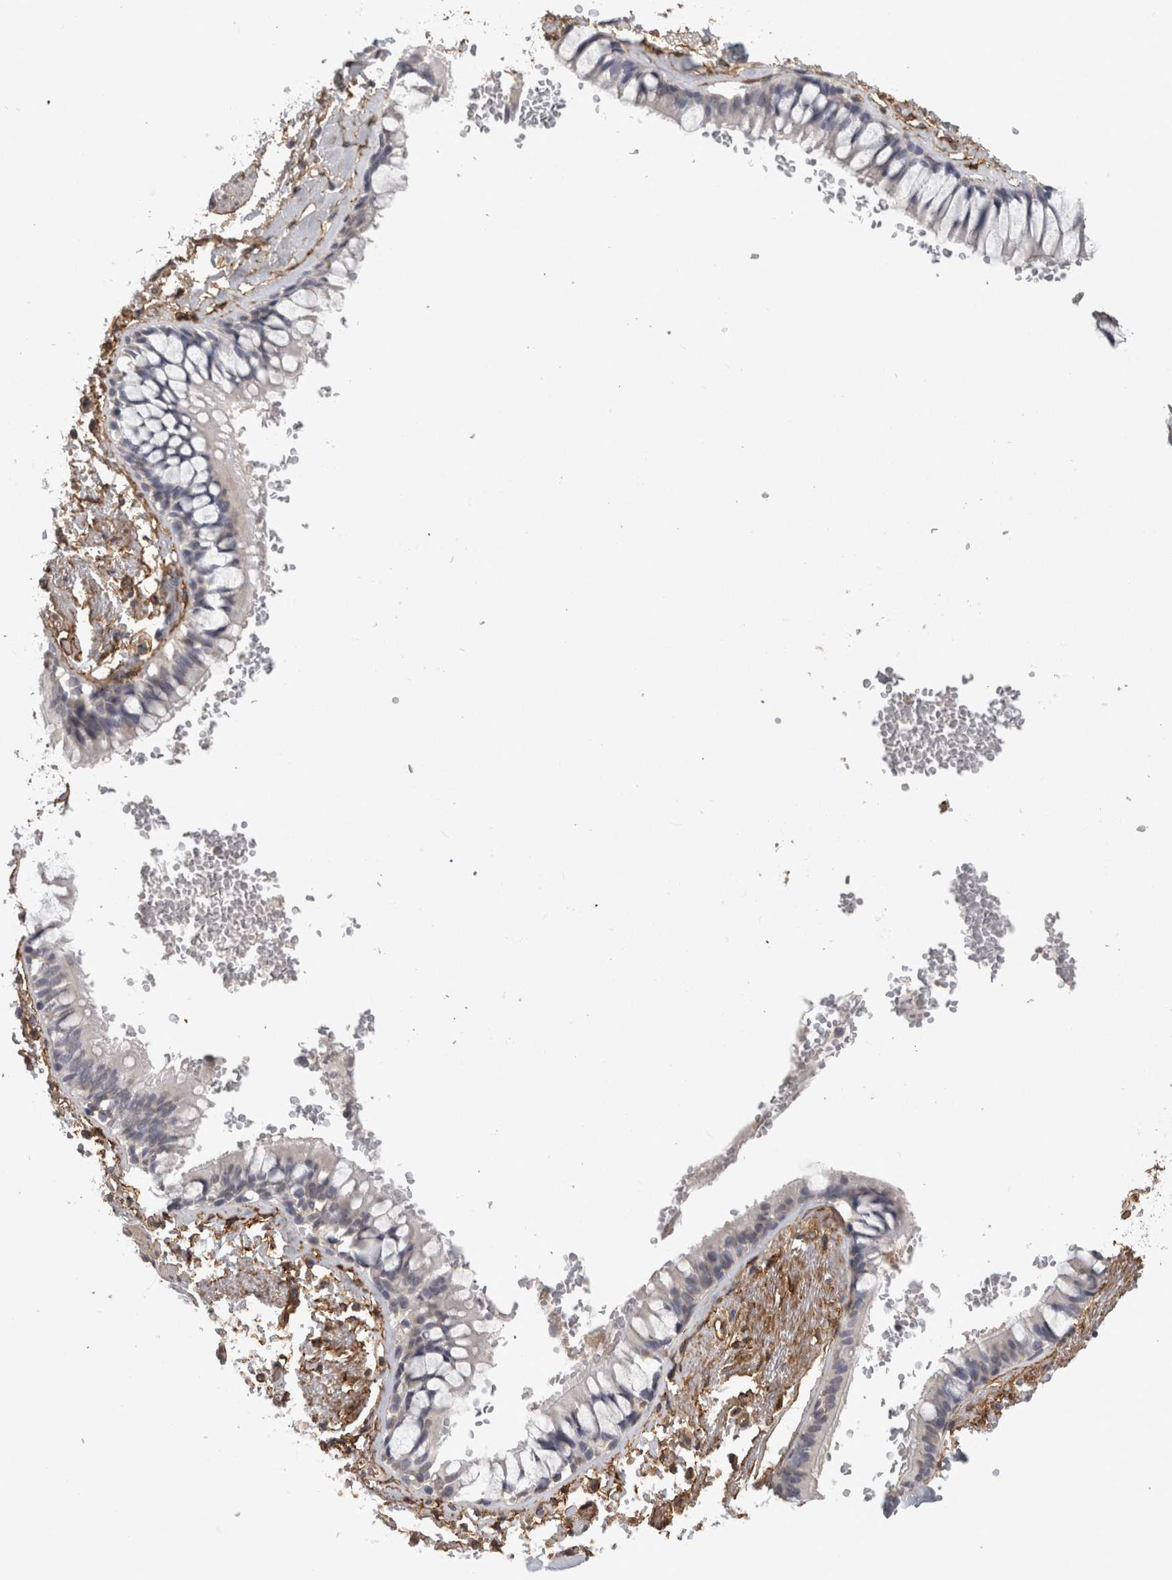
{"staining": {"intensity": "negative", "quantity": "none", "location": "none"}, "tissue": "adipose tissue", "cell_type": "Adipocytes", "image_type": "normal", "snomed": [{"axis": "morphology", "description": "Normal tissue, NOS"}, {"axis": "topography", "description": "Cartilage tissue"}, {"axis": "topography", "description": "Bronchus"}], "caption": "High power microscopy micrograph of an immunohistochemistry photomicrograph of unremarkable adipose tissue, revealing no significant staining in adipocytes.", "gene": "RECK", "patient": {"sex": "female", "age": 73}}